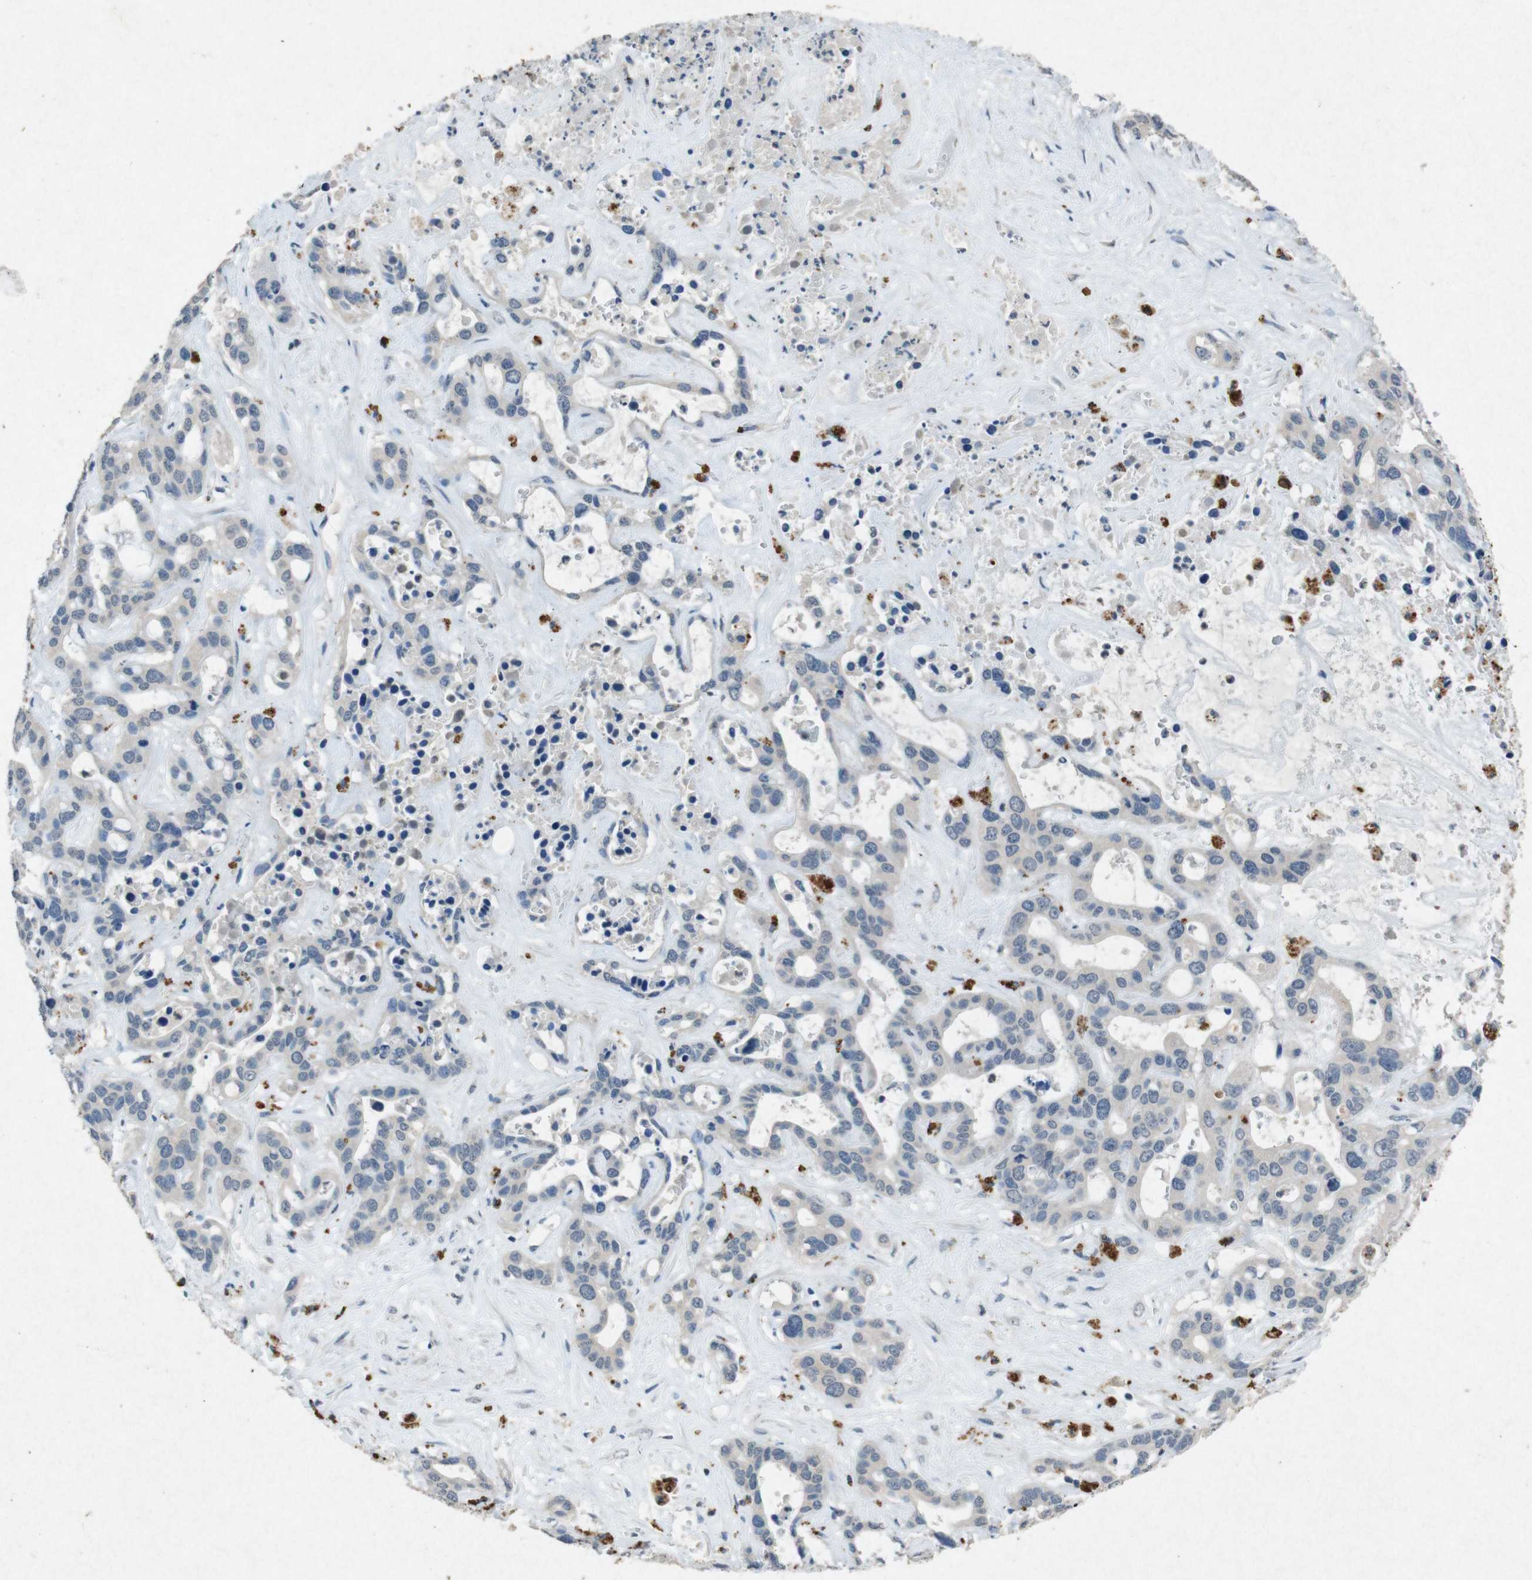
{"staining": {"intensity": "negative", "quantity": "none", "location": "none"}, "tissue": "liver cancer", "cell_type": "Tumor cells", "image_type": "cancer", "snomed": [{"axis": "morphology", "description": "Cholangiocarcinoma"}, {"axis": "topography", "description": "Liver"}], "caption": "Protein analysis of liver cancer displays no significant expression in tumor cells.", "gene": "STBD1", "patient": {"sex": "female", "age": 65}}